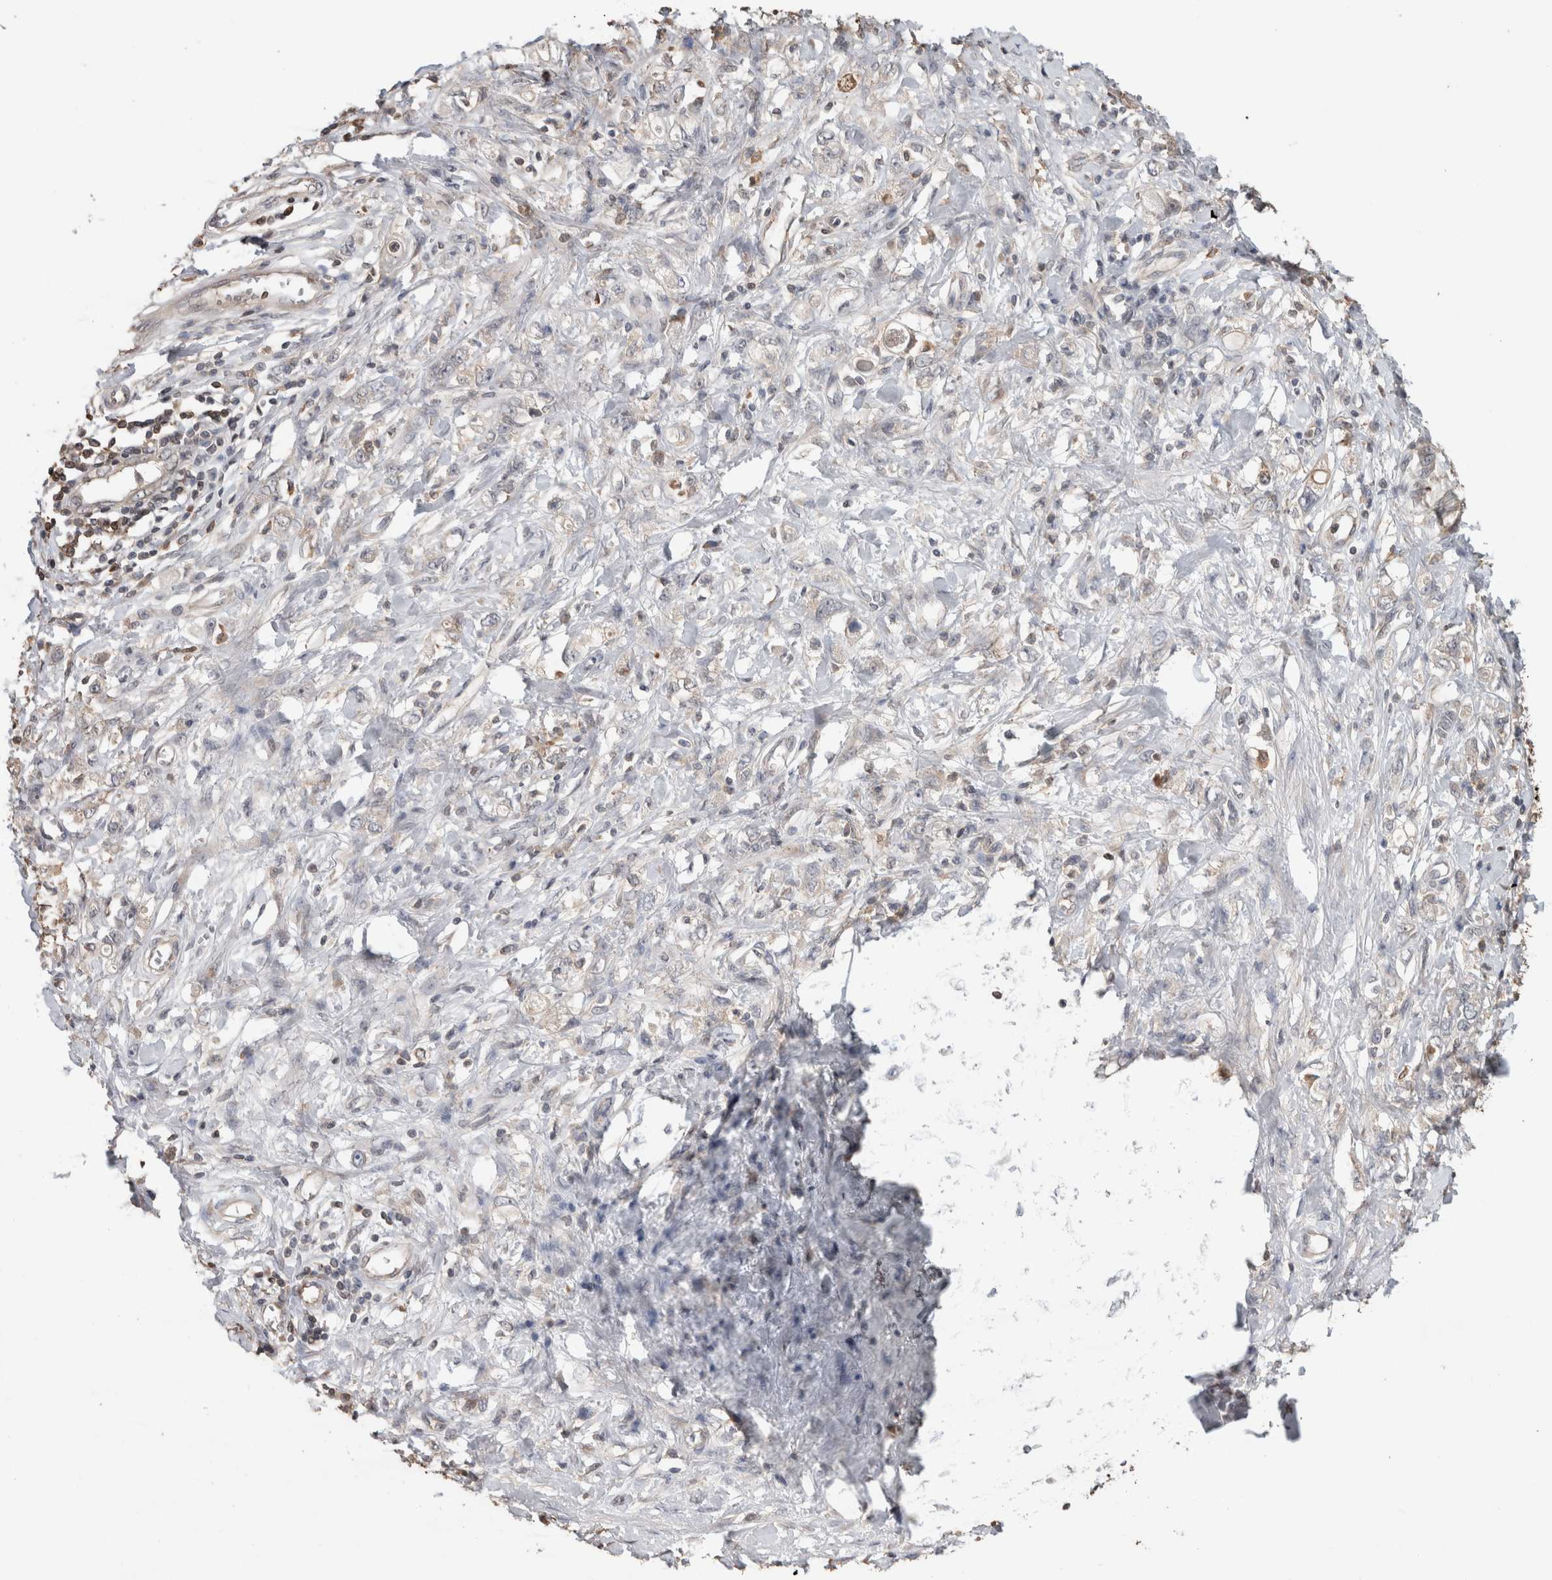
{"staining": {"intensity": "negative", "quantity": "none", "location": "none"}, "tissue": "stomach cancer", "cell_type": "Tumor cells", "image_type": "cancer", "snomed": [{"axis": "morphology", "description": "Adenocarcinoma, NOS"}, {"axis": "topography", "description": "Stomach"}], "caption": "Tumor cells are negative for brown protein staining in stomach cancer. (DAB (3,3'-diaminobenzidine) IHC with hematoxylin counter stain).", "gene": "TRIM5", "patient": {"sex": "female", "age": 76}}